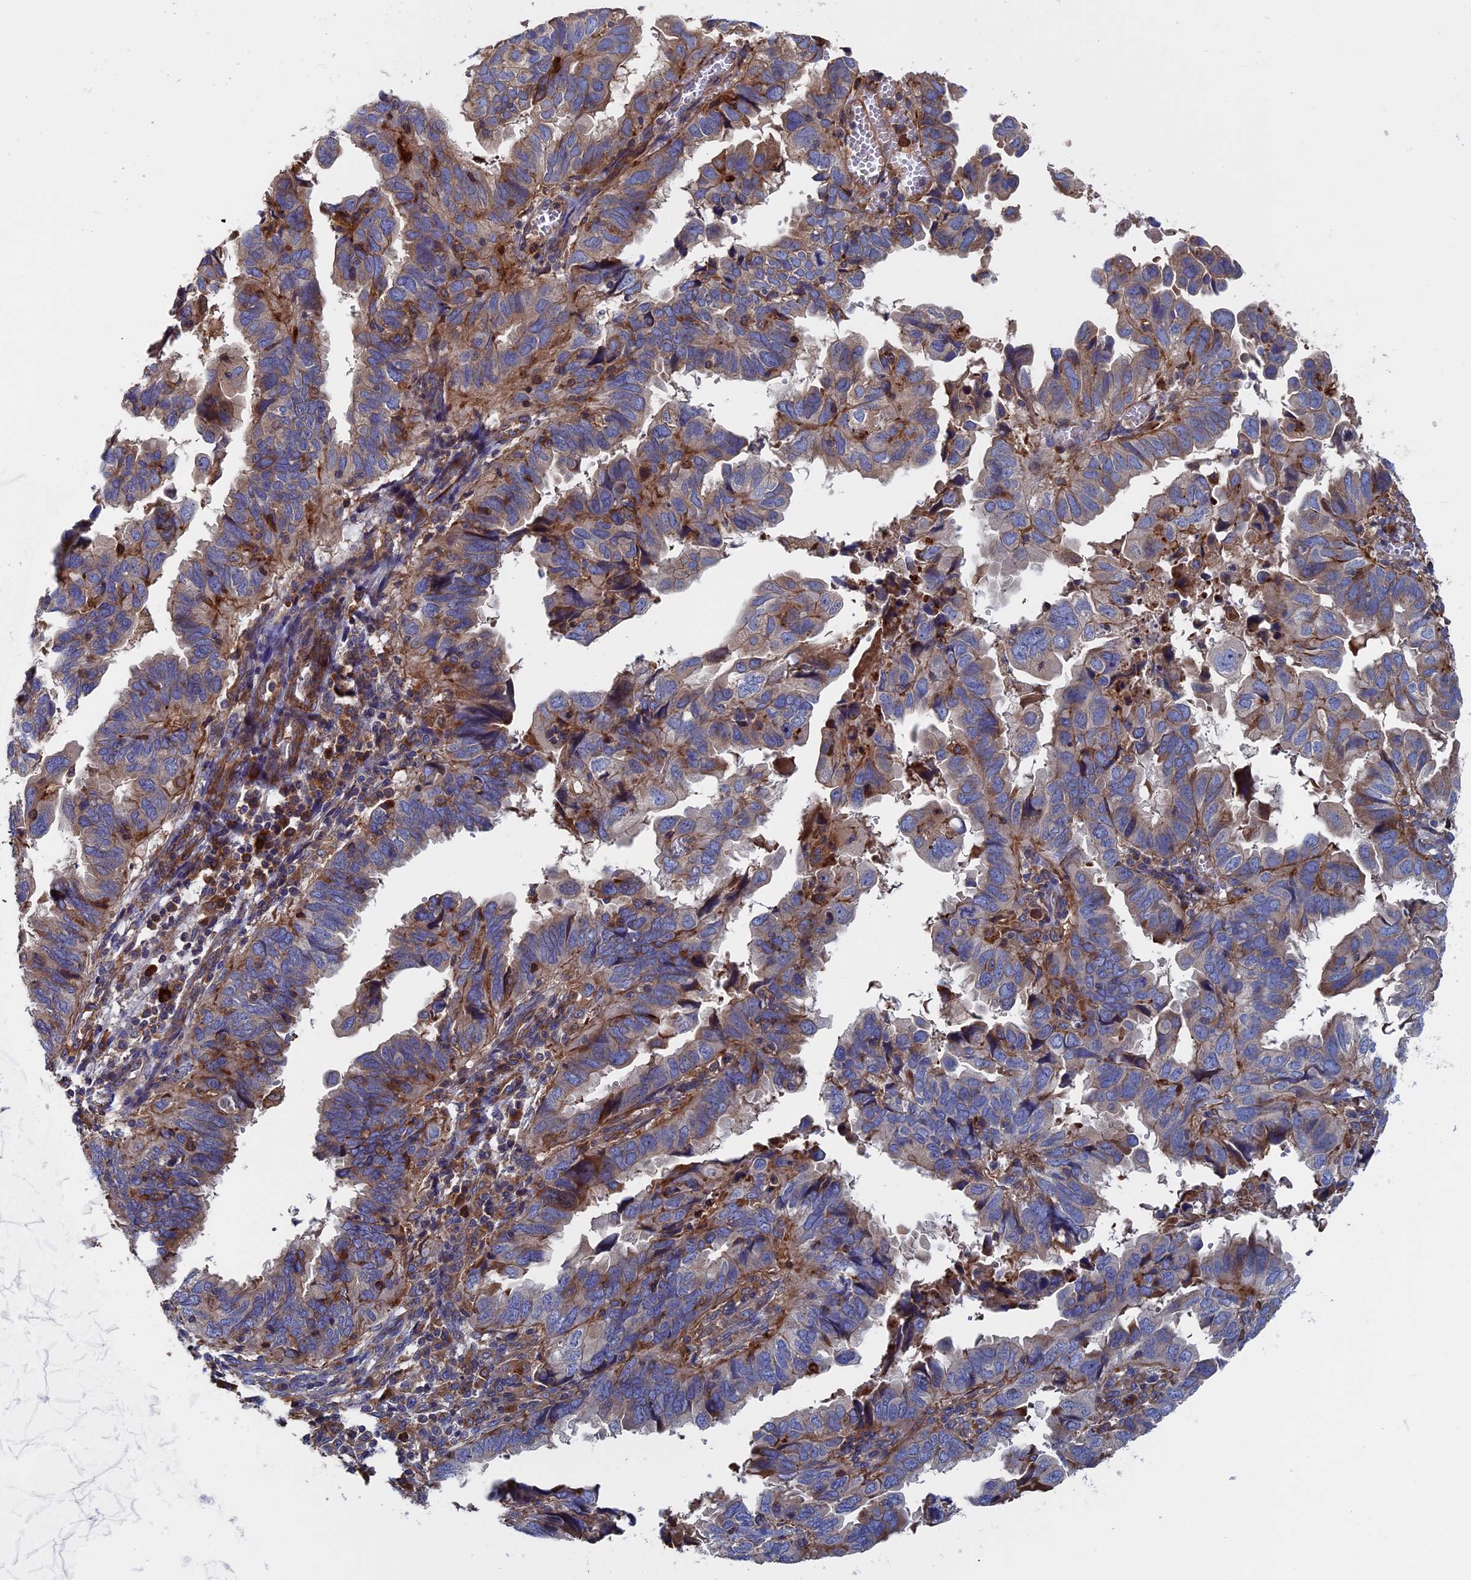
{"staining": {"intensity": "moderate", "quantity": "25%-75%", "location": "cytoplasmic/membranous"}, "tissue": "endometrial cancer", "cell_type": "Tumor cells", "image_type": "cancer", "snomed": [{"axis": "morphology", "description": "Adenocarcinoma, NOS"}, {"axis": "topography", "description": "Uterus"}], "caption": "Human adenocarcinoma (endometrial) stained with a protein marker exhibits moderate staining in tumor cells.", "gene": "DNAJC3", "patient": {"sex": "female", "age": 77}}